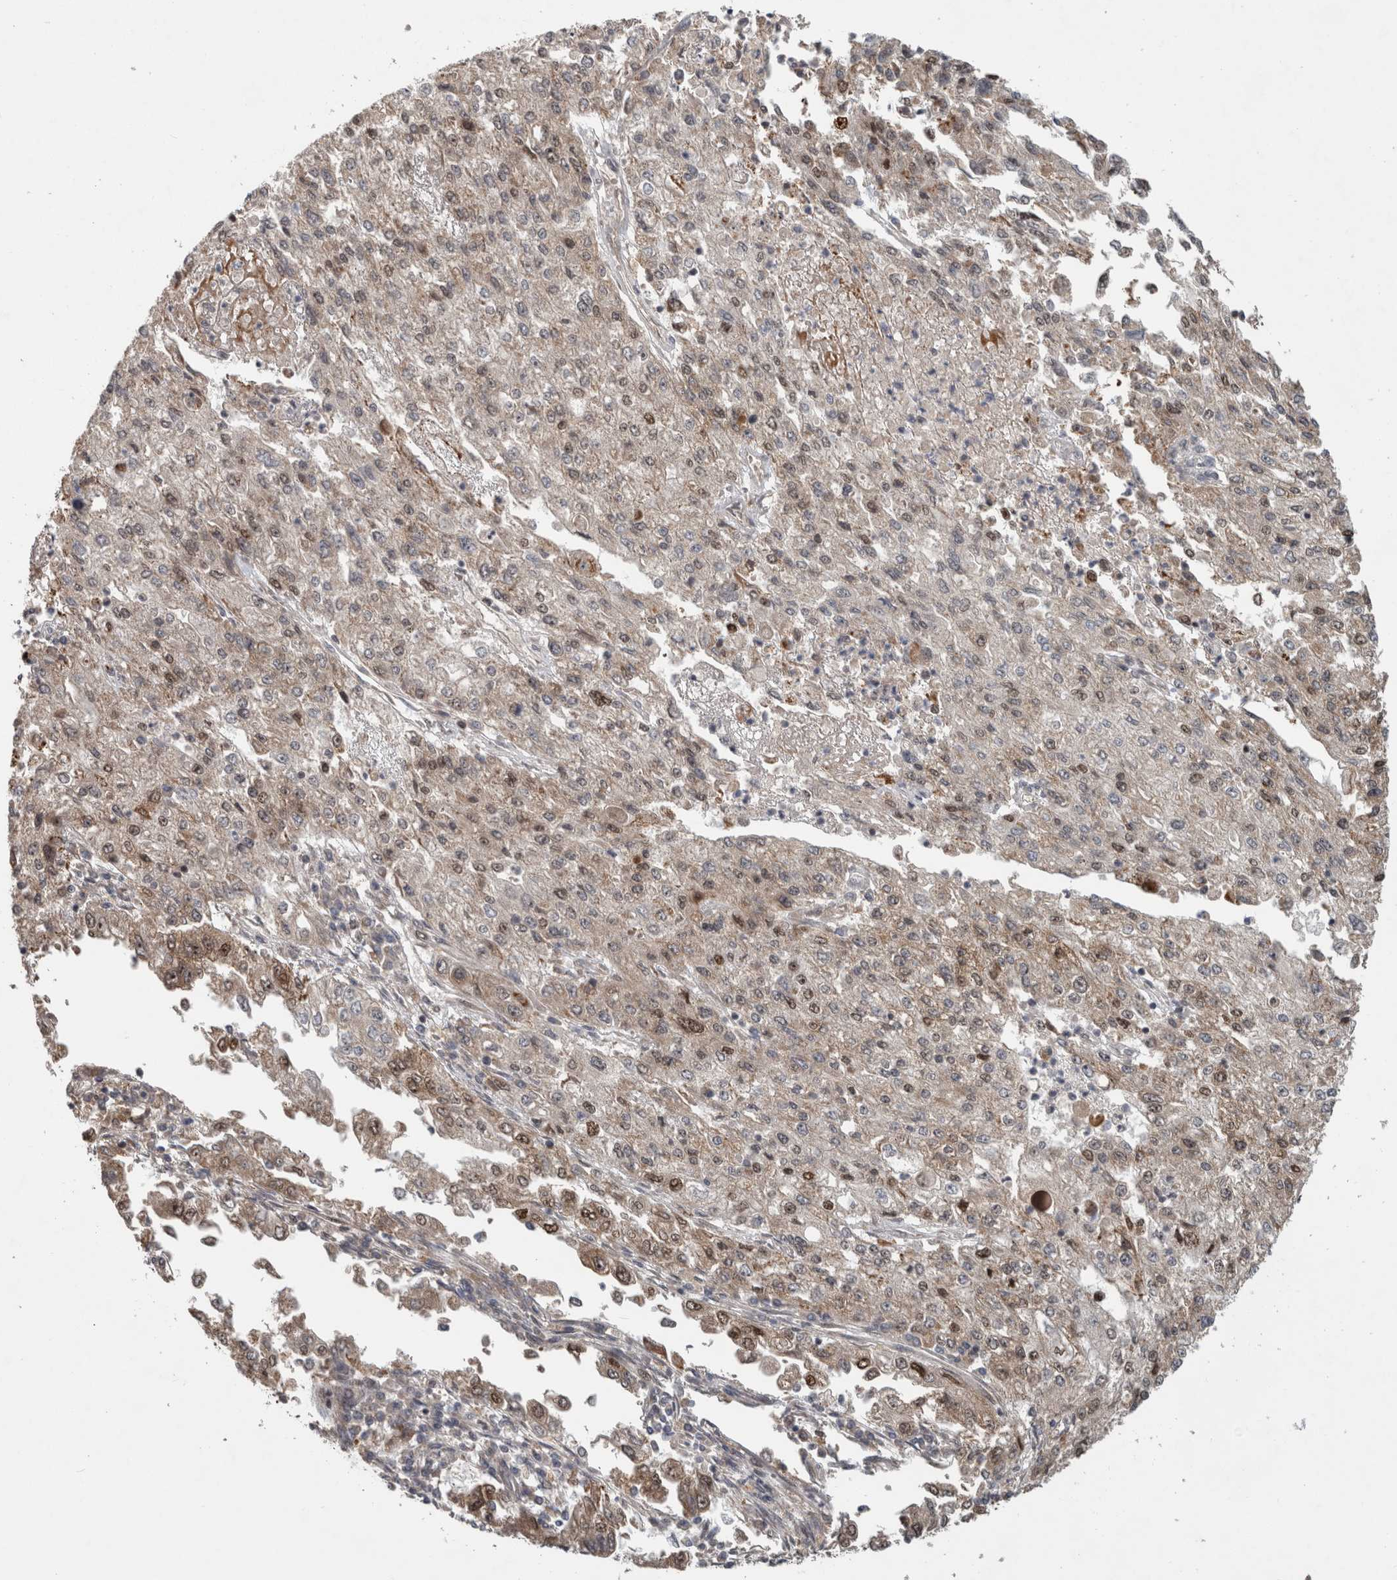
{"staining": {"intensity": "moderate", "quantity": ">75%", "location": "cytoplasmic/membranous,nuclear"}, "tissue": "endometrial cancer", "cell_type": "Tumor cells", "image_type": "cancer", "snomed": [{"axis": "morphology", "description": "Adenocarcinoma, NOS"}, {"axis": "topography", "description": "Endometrium"}], "caption": "DAB (3,3'-diaminobenzidine) immunohistochemical staining of endometrial cancer (adenocarcinoma) reveals moderate cytoplasmic/membranous and nuclear protein staining in about >75% of tumor cells. The protein is shown in brown color, while the nuclei are stained blue.", "gene": "INSRR", "patient": {"sex": "female", "age": 49}}